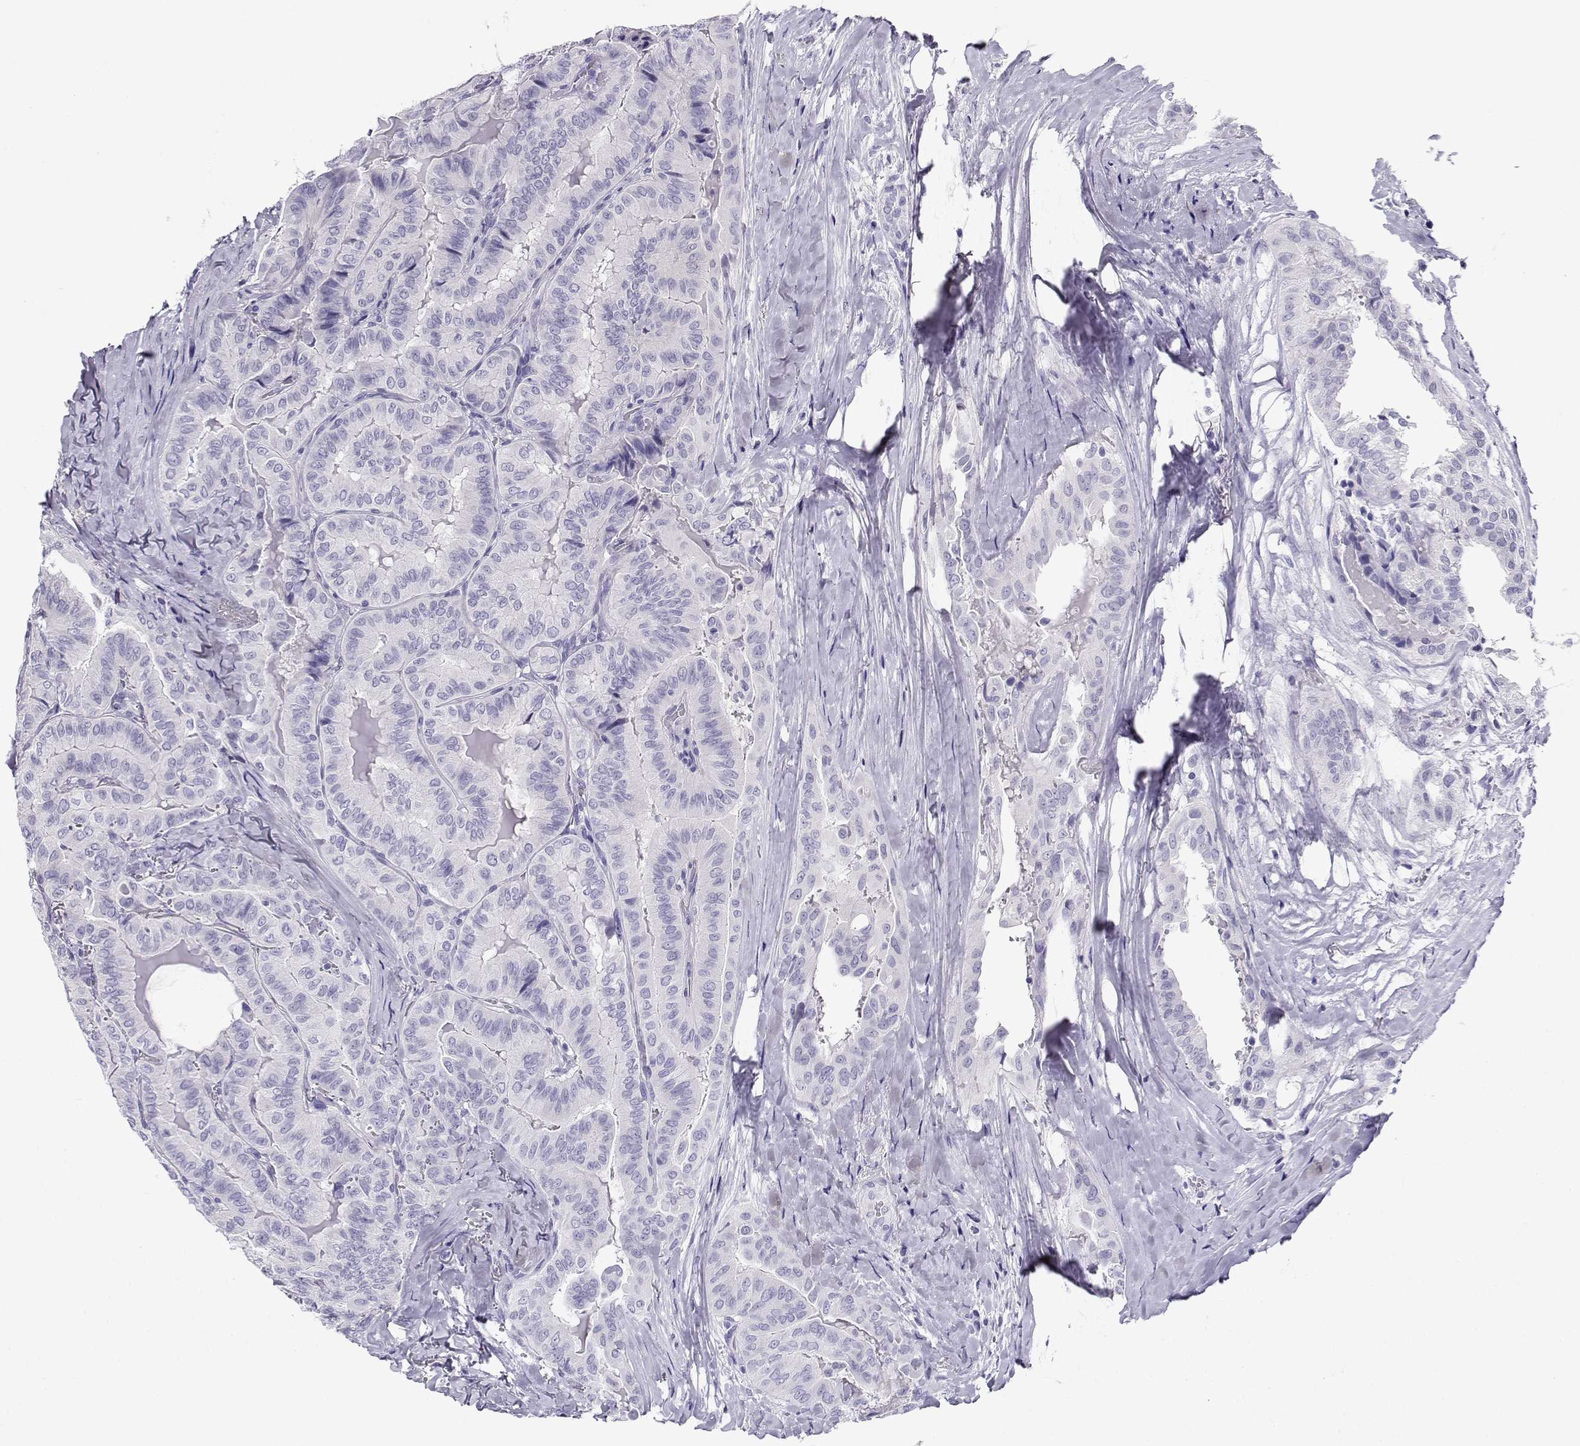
{"staining": {"intensity": "negative", "quantity": "none", "location": "none"}, "tissue": "thyroid cancer", "cell_type": "Tumor cells", "image_type": "cancer", "snomed": [{"axis": "morphology", "description": "Papillary adenocarcinoma, NOS"}, {"axis": "topography", "description": "Thyroid gland"}], "caption": "Thyroid papillary adenocarcinoma was stained to show a protein in brown. There is no significant staining in tumor cells. (DAB (3,3'-diaminobenzidine) immunohistochemistry (IHC) with hematoxylin counter stain).", "gene": "CABS1", "patient": {"sex": "female", "age": 68}}